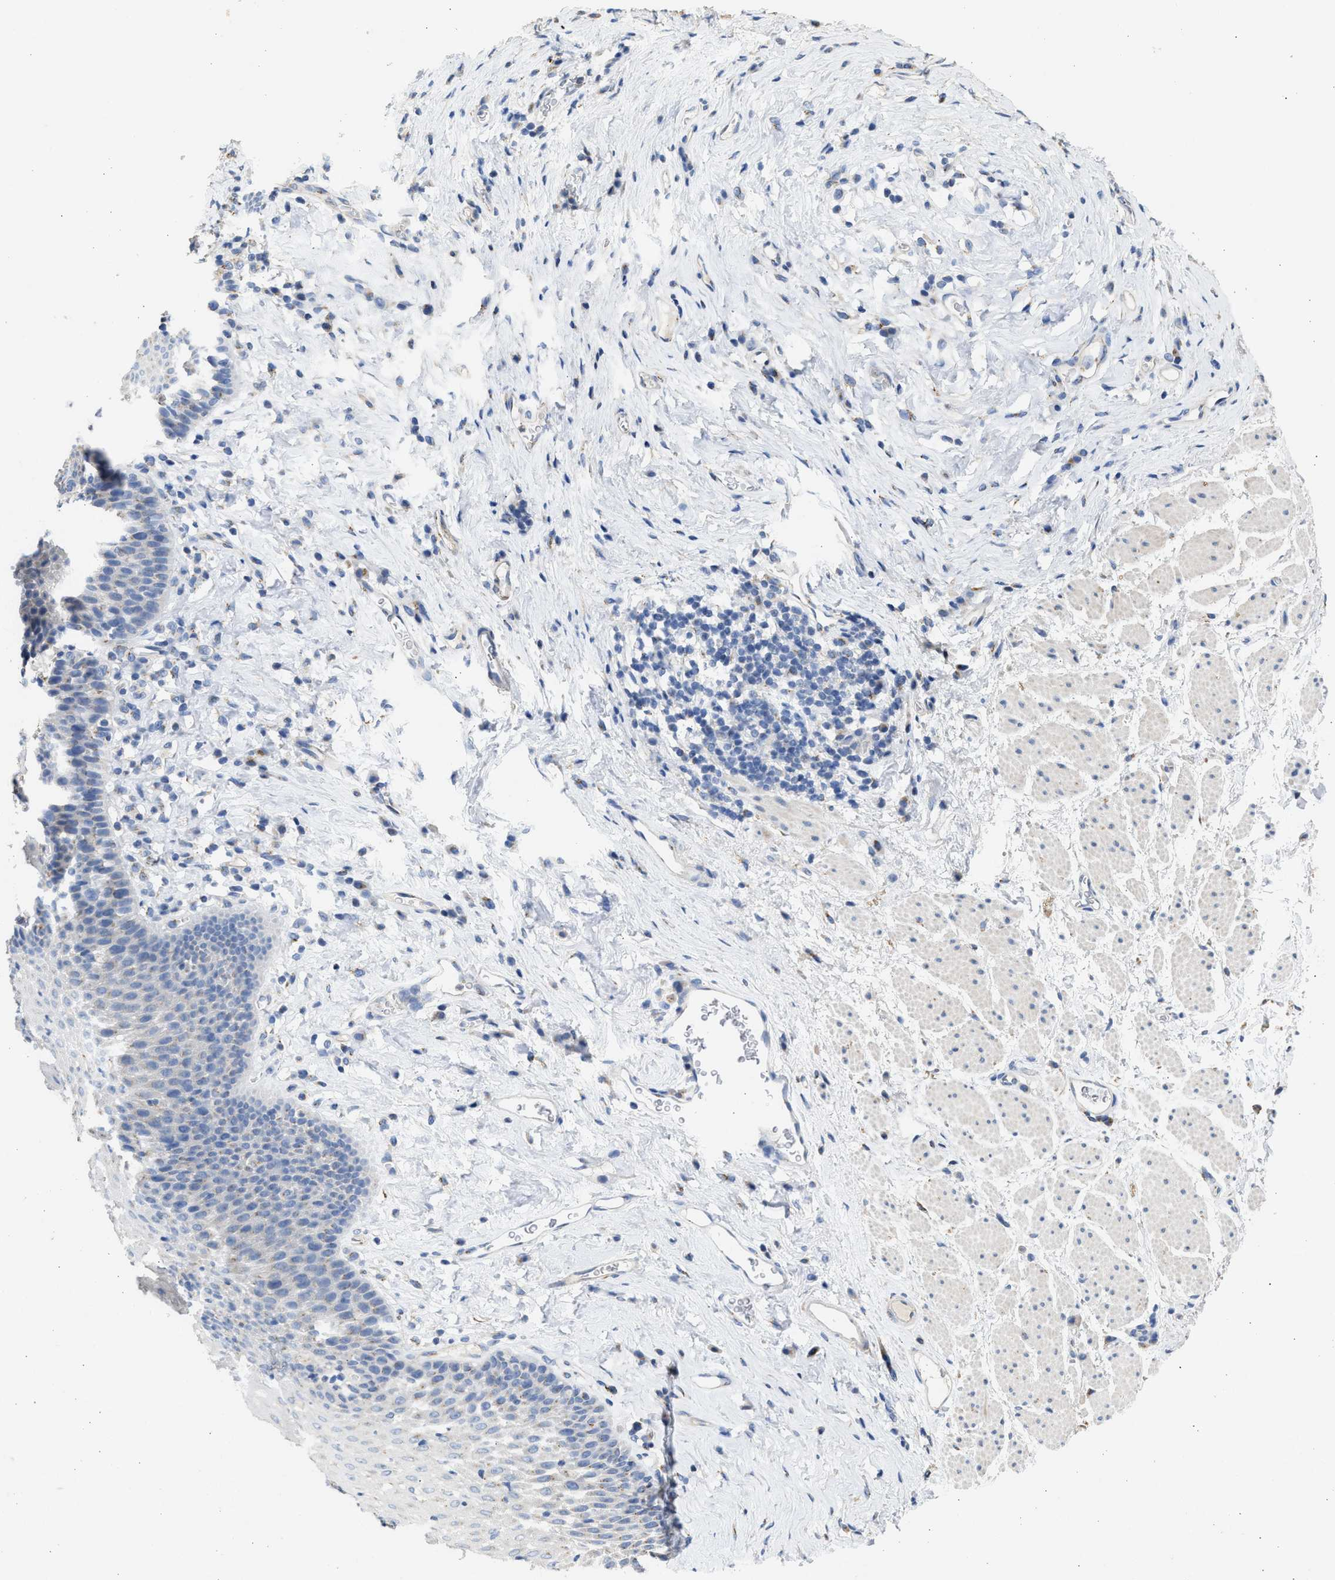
{"staining": {"intensity": "negative", "quantity": "none", "location": "none"}, "tissue": "esophagus", "cell_type": "Squamous epithelial cells", "image_type": "normal", "snomed": [{"axis": "morphology", "description": "Normal tissue, NOS"}, {"axis": "topography", "description": "Esophagus"}], "caption": "Immunohistochemistry photomicrograph of unremarkable esophagus stained for a protein (brown), which demonstrates no staining in squamous epithelial cells. (Stains: DAB (3,3'-diaminobenzidine) immunohistochemistry (IHC) with hematoxylin counter stain, Microscopy: brightfield microscopy at high magnification).", "gene": "IPO8", "patient": {"sex": "female", "age": 61}}